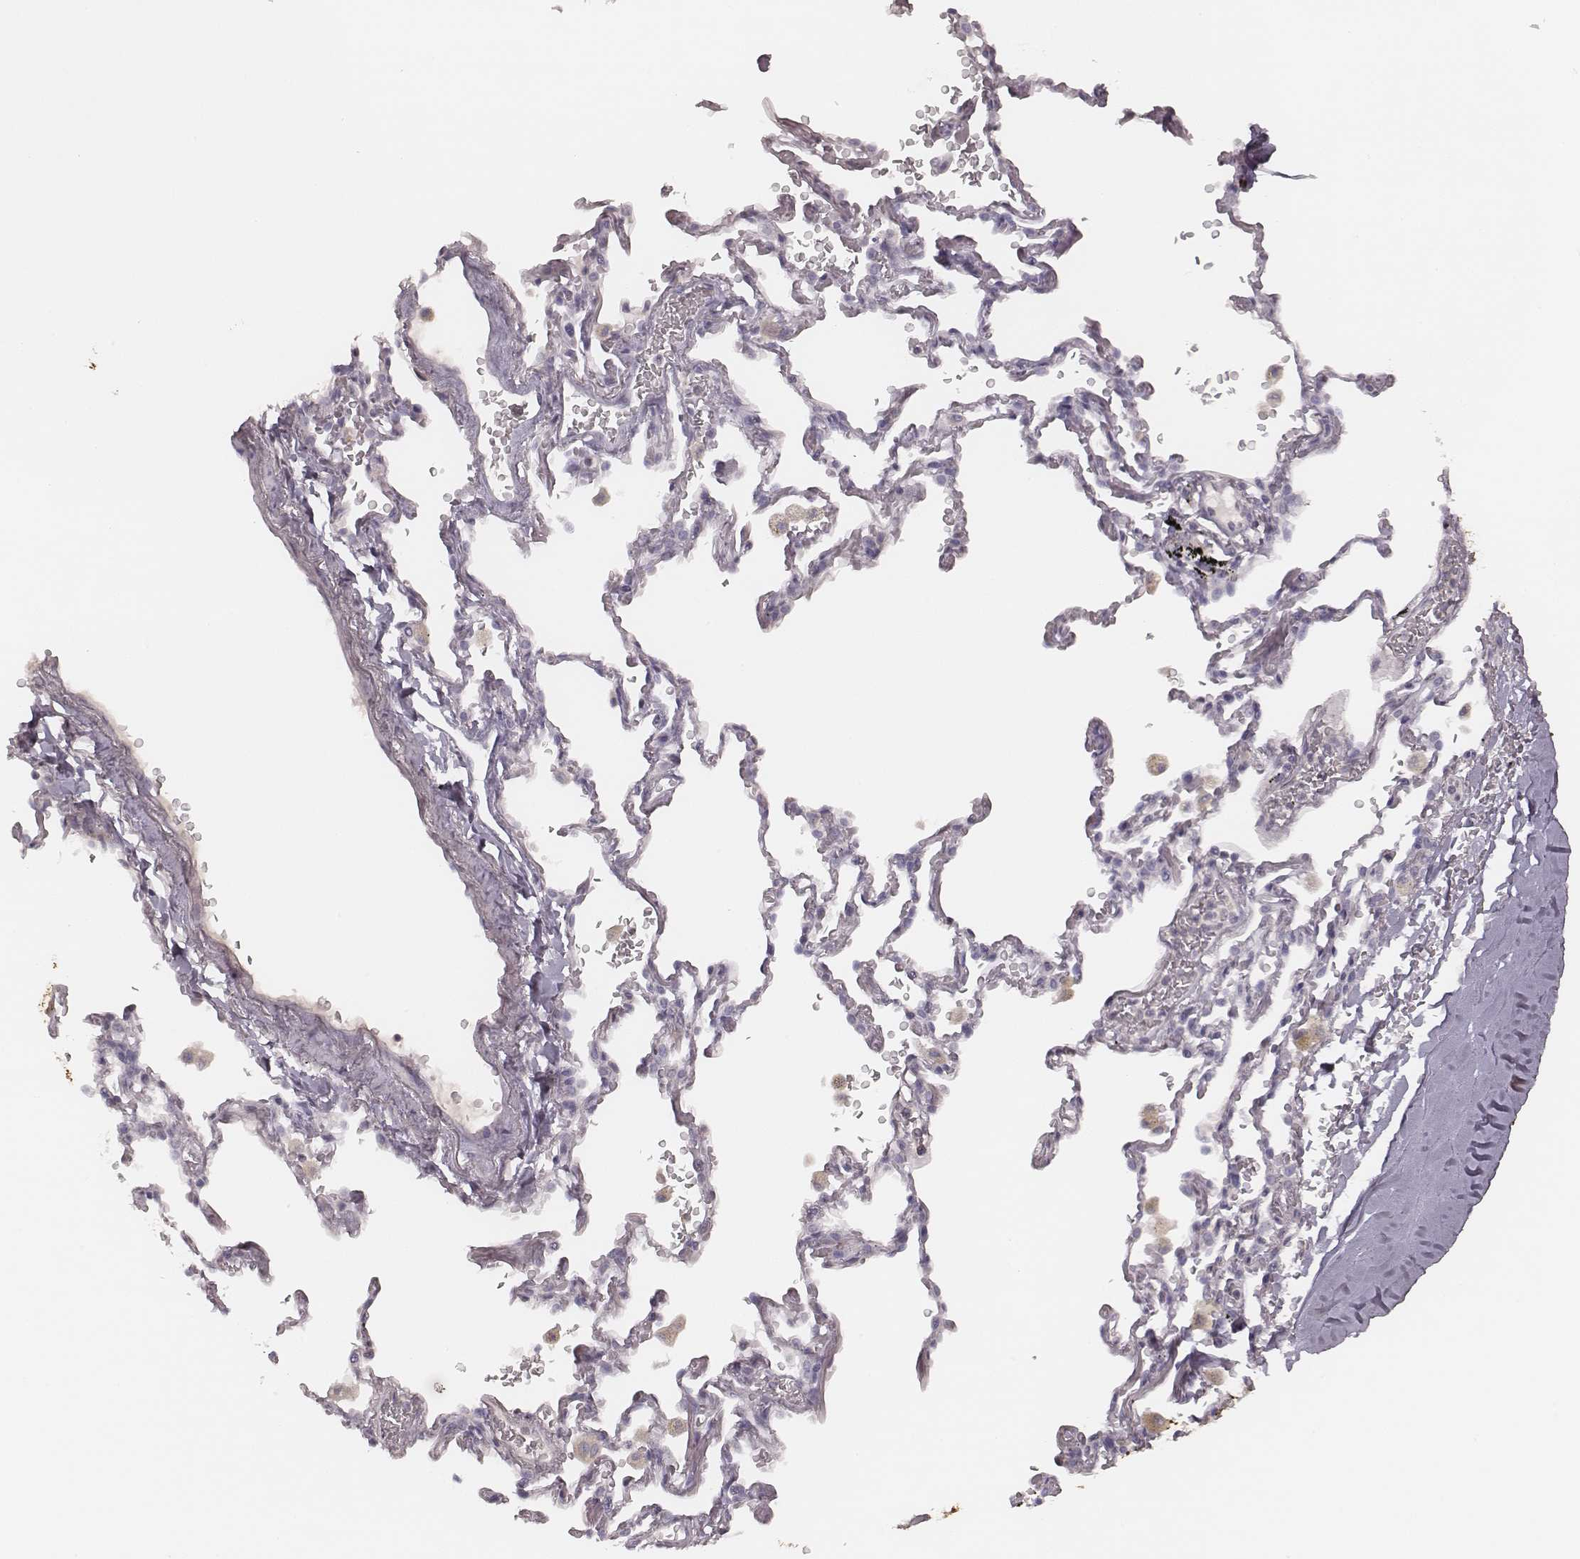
{"staining": {"intensity": "negative", "quantity": "none", "location": "none"}, "tissue": "adipose tissue", "cell_type": "Adipocytes", "image_type": "normal", "snomed": [{"axis": "morphology", "description": "Normal tissue, NOS"}, {"axis": "topography", "description": "Cartilage tissue"}, {"axis": "topography", "description": "Bronchus"}, {"axis": "topography", "description": "Peripheral nerve tissue"}], "caption": "High power microscopy histopathology image of an immunohistochemistry (IHC) photomicrograph of unremarkable adipose tissue, revealing no significant positivity in adipocytes. (DAB (3,3'-diaminobenzidine) IHC with hematoxylin counter stain).", "gene": "MSX1", "patient": {"sex": "male", "age": 67}}